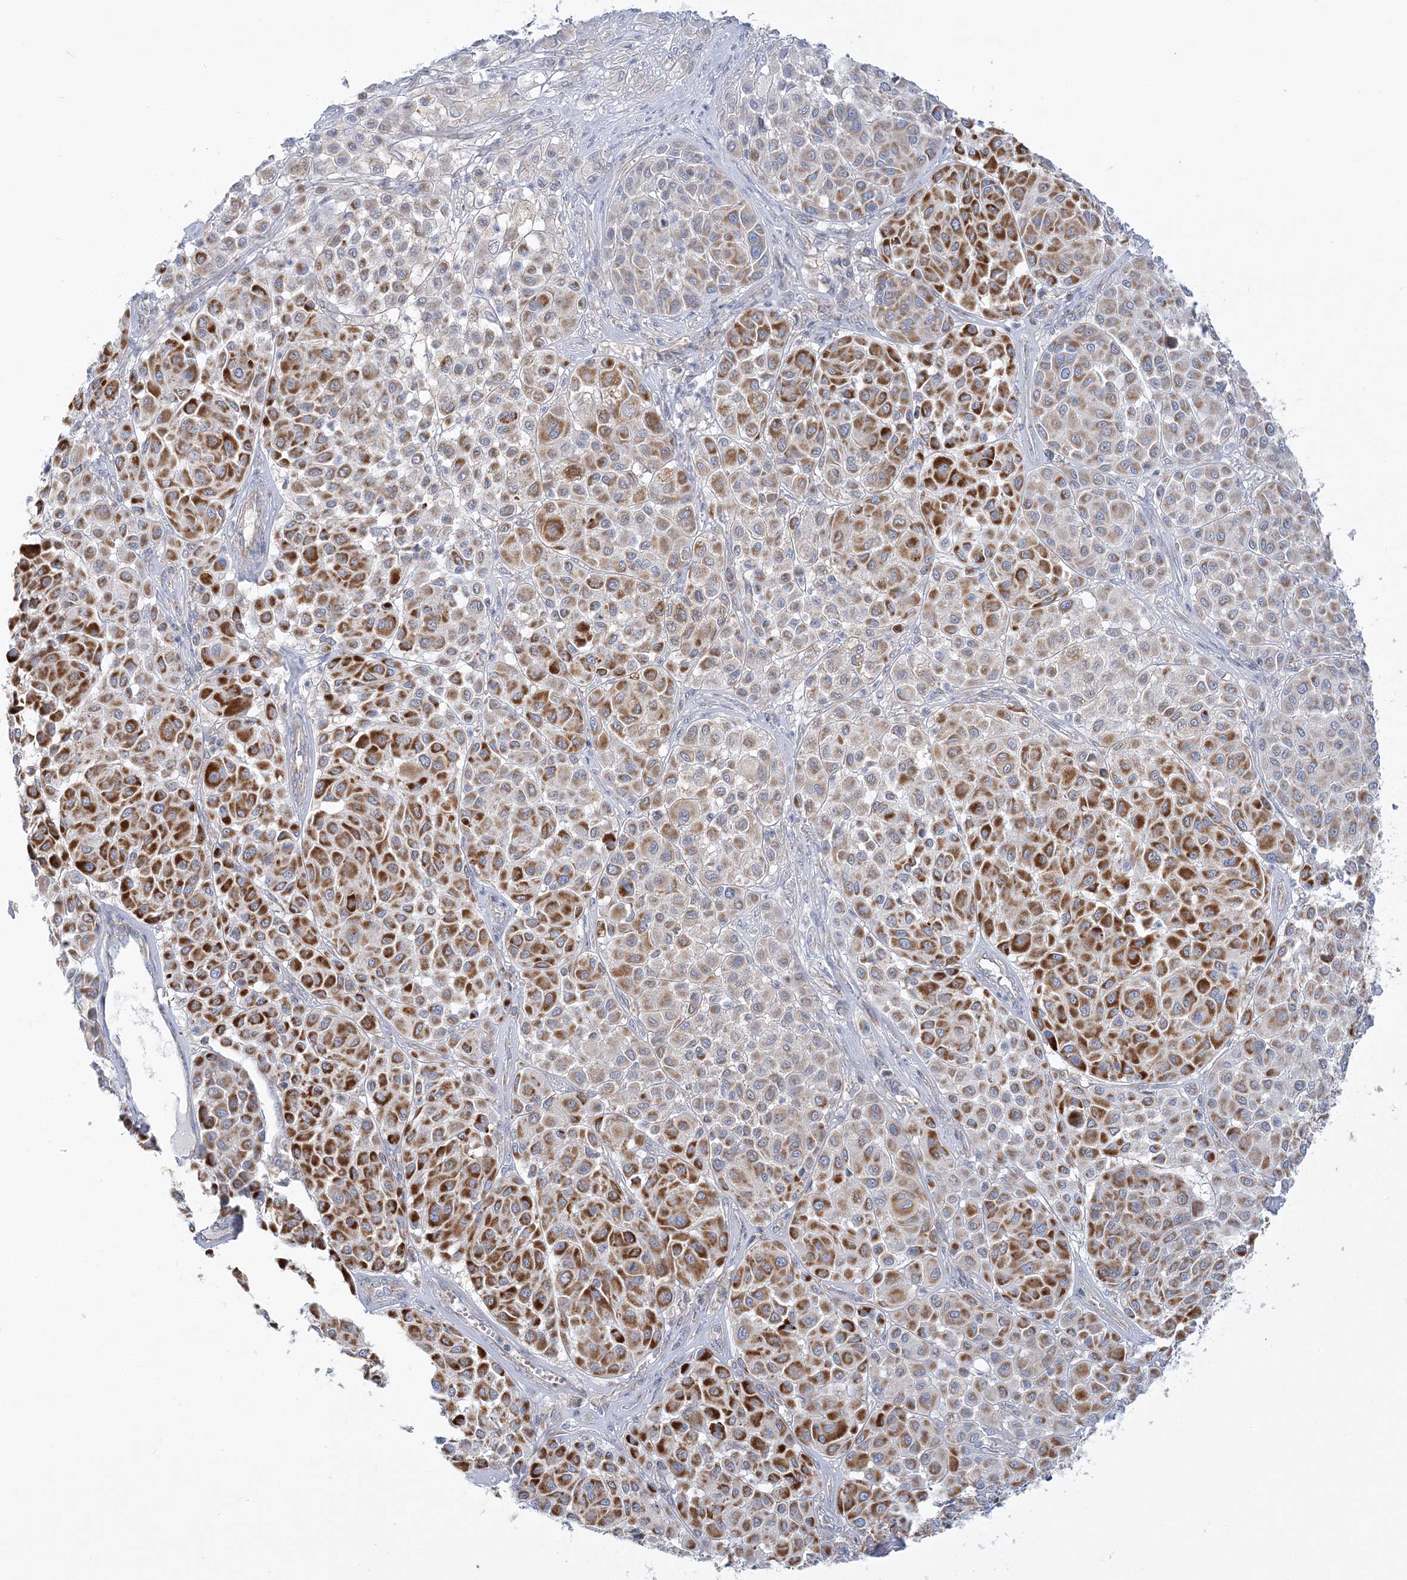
{"staining": {"intensity": "moderate", "quantity": ">75%", "location": "cytoplasmic/membranous"}, "tissue": "melanoma", "cell_type": "Tumor cells", "image_type": "cancer", "snomed": [{"axis": "morphology", "description": "Malignant melanoma, Metastatic site"}, {"axis": "topography", "description": "Soft tissue"}], "caption": "A histopathology image of human malignant melanoma (metastatic site) stained for a protein shows moderate cytoplasmic/membranous brown staining in tumor cells. (brown staining indicates protein expression, while blue staining denotes nuclei).", "gene": "TBC1D14", "patient": {"sex": "male", "age": 41}}